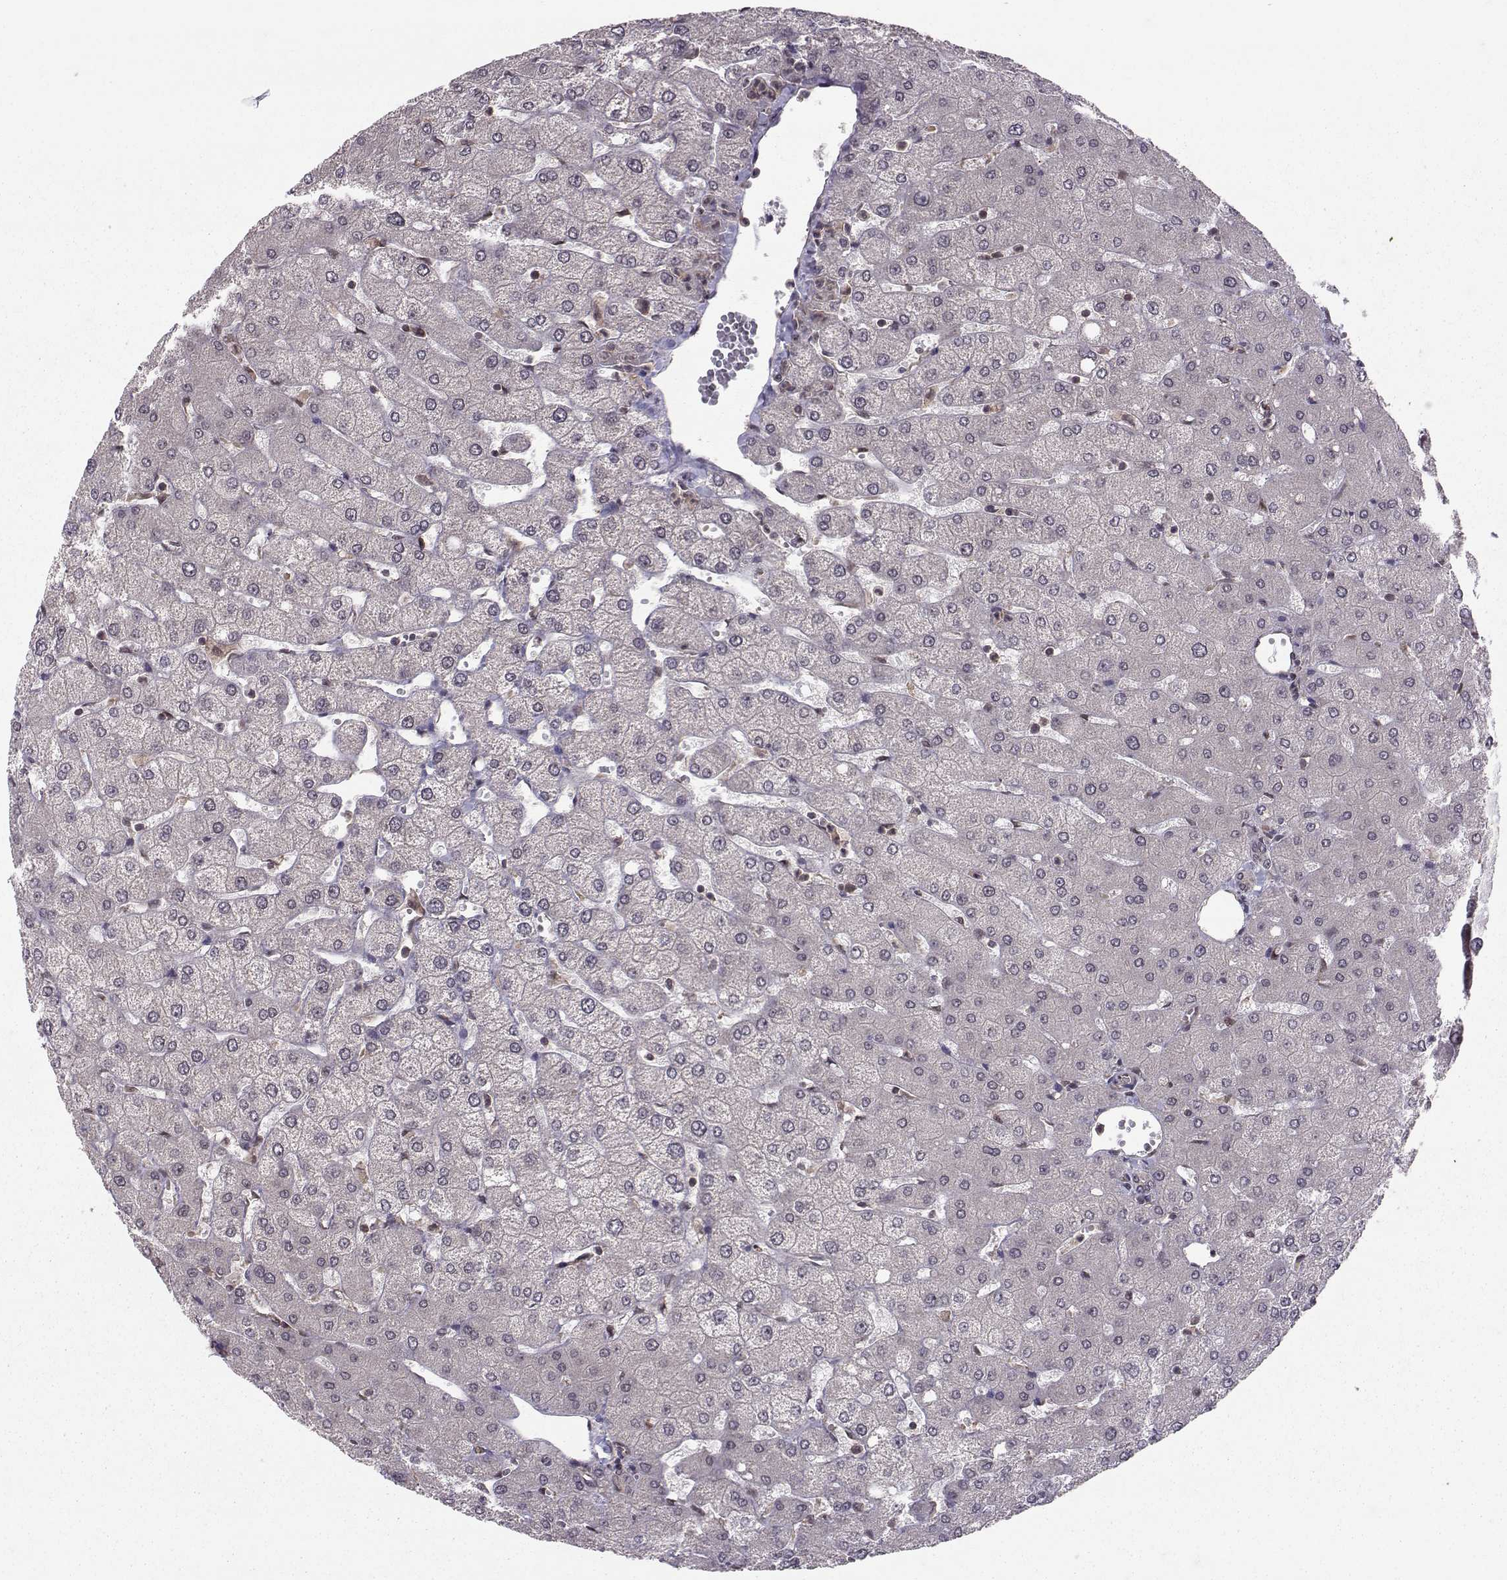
{"staining": {"intensity": "negative", "quantity": "none", "location": "none"}, "tissue": "liver", "cell_type": "Cholangiocytes", "image_type": "normal", "snomed": [{"axis": "morphology", "description": "Normal tissue, NOS"}, {"axis": "topography", "description": "Liver"}], "caption": "This is an immunohistochemistry (IHC) photomicrograph of normal liver. There is no positivity in cholangiocytes.", "gene": "PPP2R2A", "patient": {"sex": "female", "age": 54}}